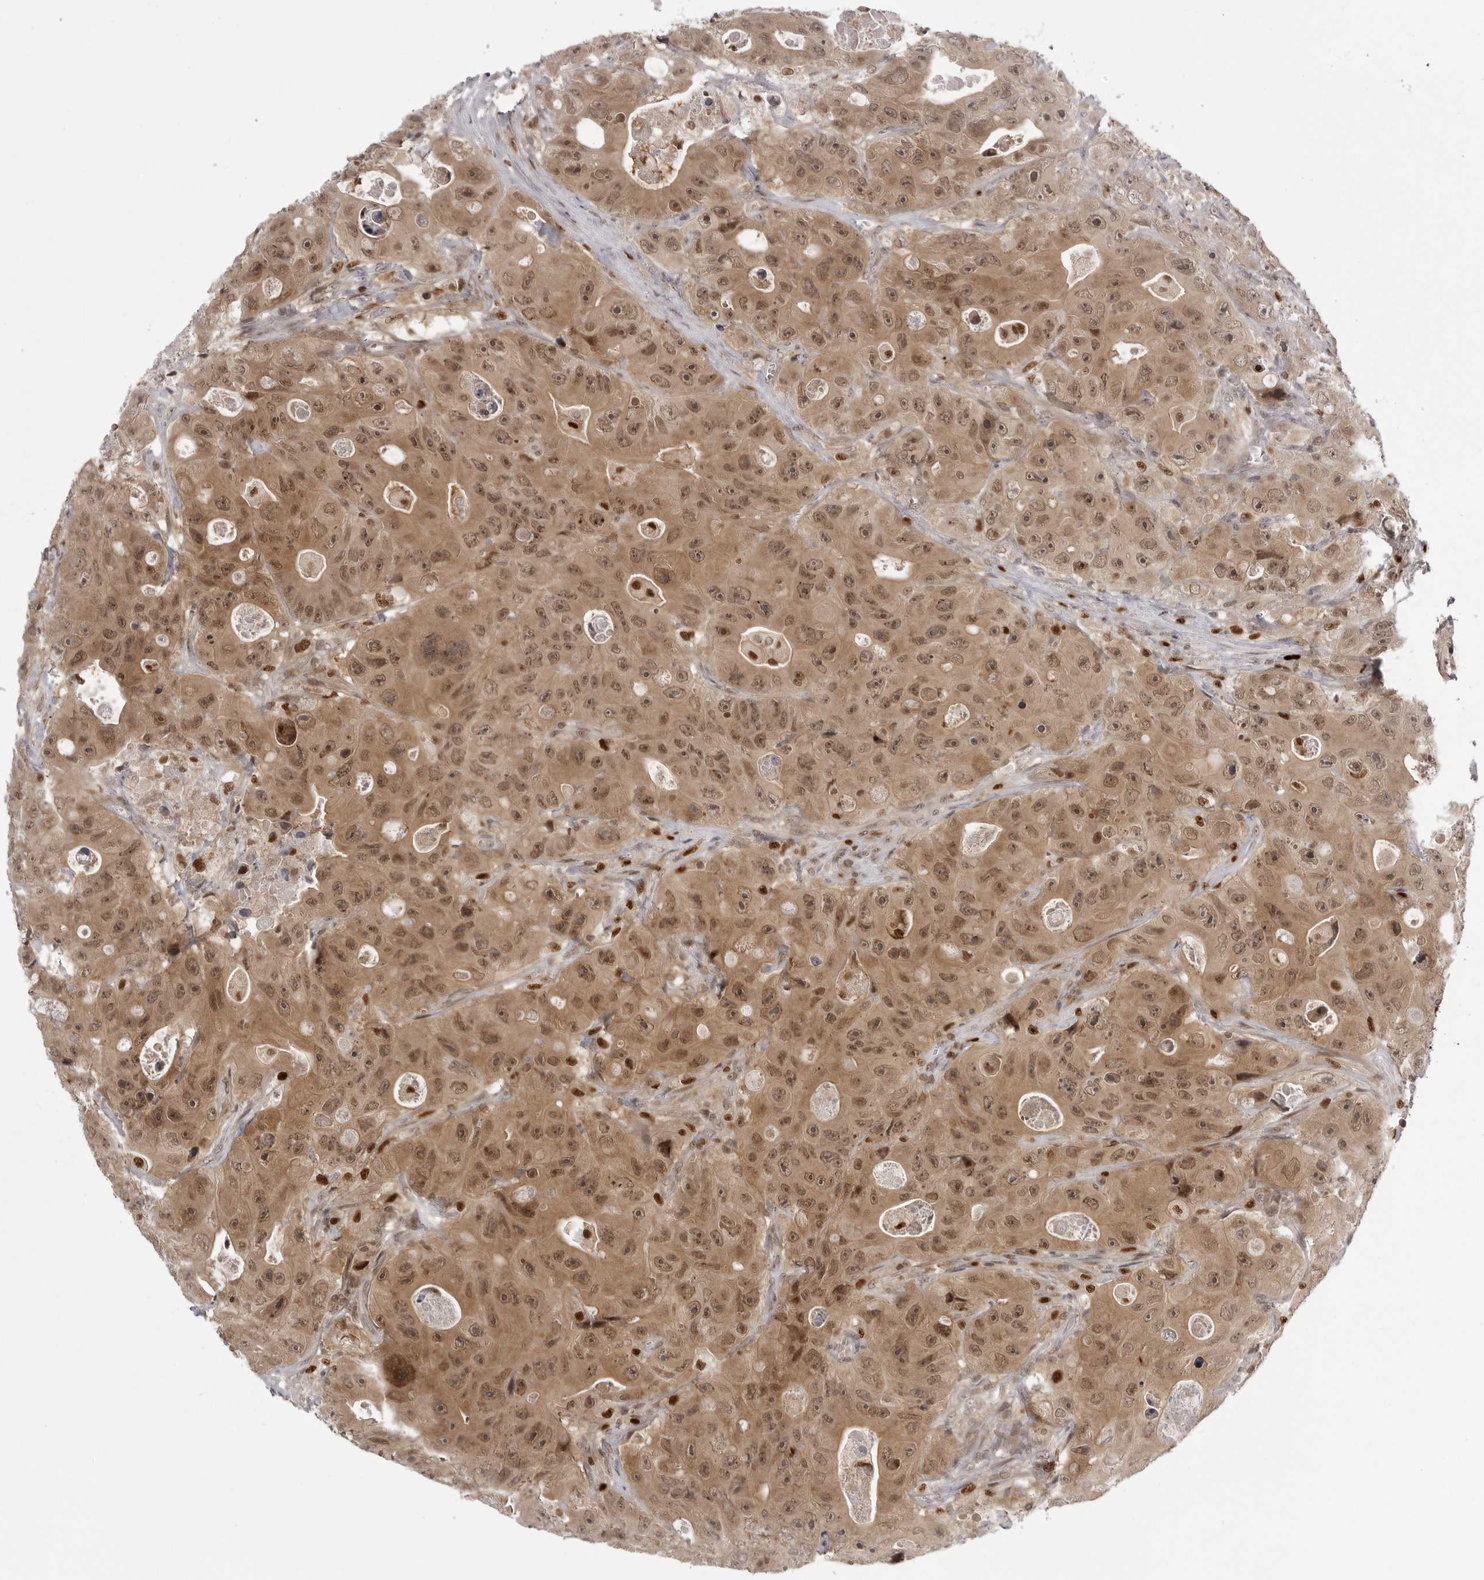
{"staining": {"intensity": "moderate", "quantity": ">75%", "location": "cytoplasmic/membranous,nuclear"}, "tissue": "colorectal cancer", "cell_type": "Tumor cells", "image_type": "cancer", "snomed": [{"axis": "morphology", "description": "Adenocarcinoma, NOS"}, {"axis": "topography", "description": "Colon"}], "caption": "Moderate cytoplasmic/membranous and nuclear staining is identified in about >75% of tumor cells in colorectal adenocarcinoma. The protein is stained brown, and the nuclei are stained in blue (DAB IHC with brightfield microscopy, high magnification).", "gene": "PTK2B", "patient": {"sex": "female", "age": 46}}